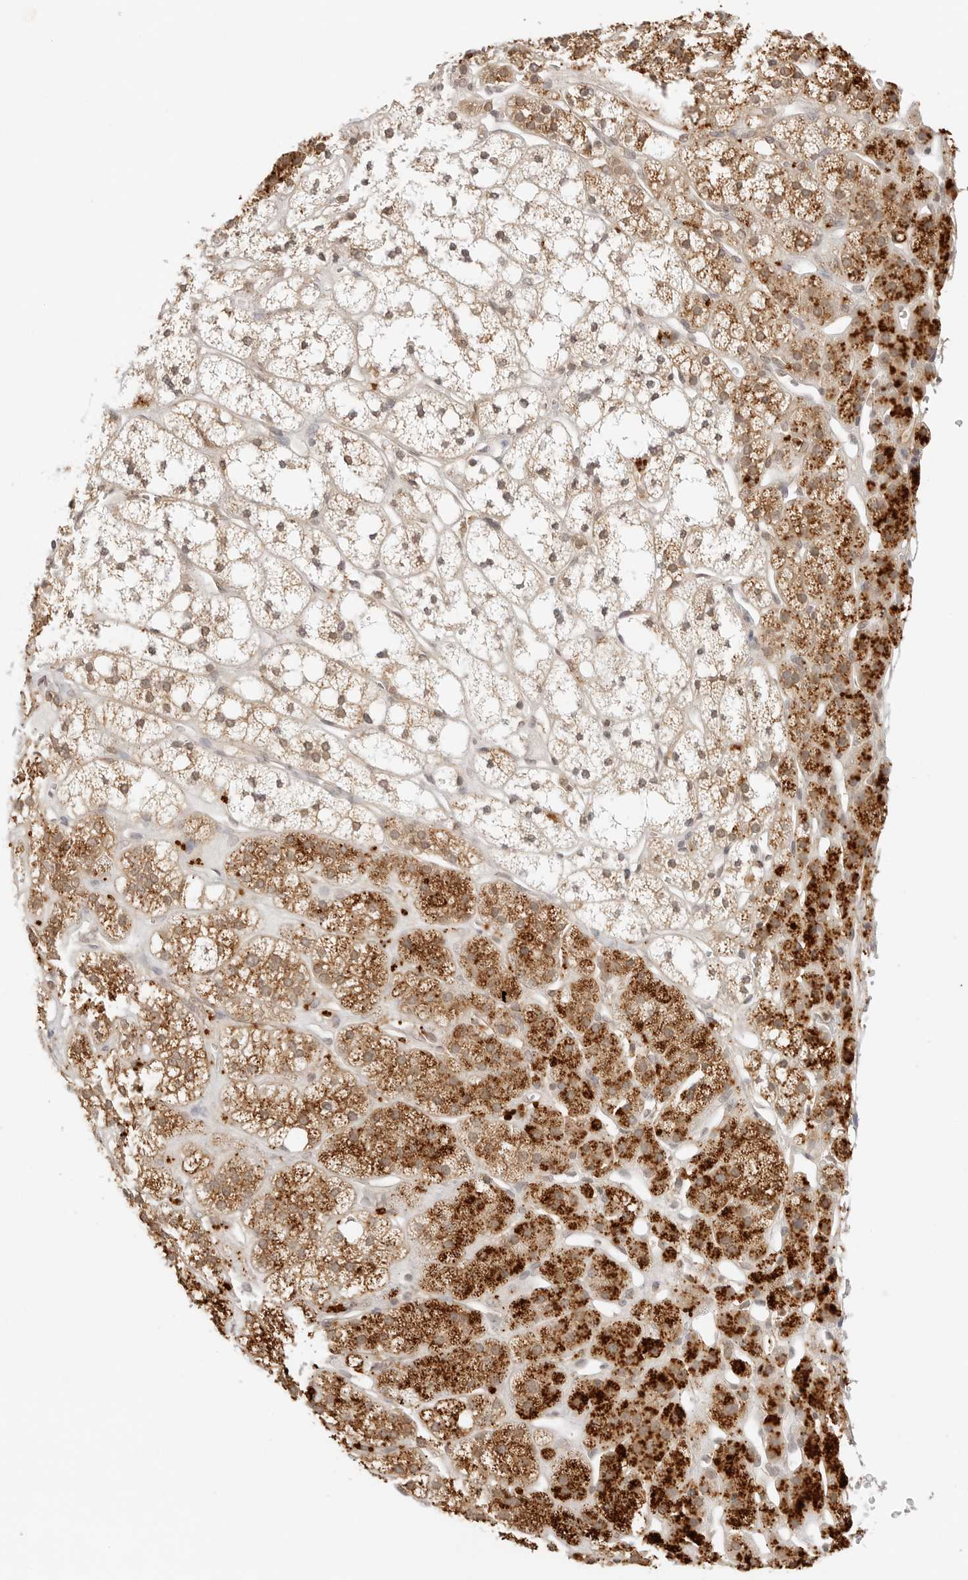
{"staining": {"intensity": "strong", "quantity": ">75%", "location": "cytoplasmic/membranous"}, "tissue": "adrenal gland", "cell_type": "Glandular cells", "image_type": "normal", "snomed": [{"axis": "morphology", "description": "Normal tissue, NOS"}, {"axis": "topography", "description": "Adrenal gland"}], "caption": "IHC (DAB) staining of benign human adrenal gland exhibits strong cytoplasmic/membranous protein positivity in about >75% of glandular cells. (brown staining indicates protein expression, while blue staining denotes nuclei).", "gene": "EPHA1", "patient": {"sex": "male", "age": 56}}